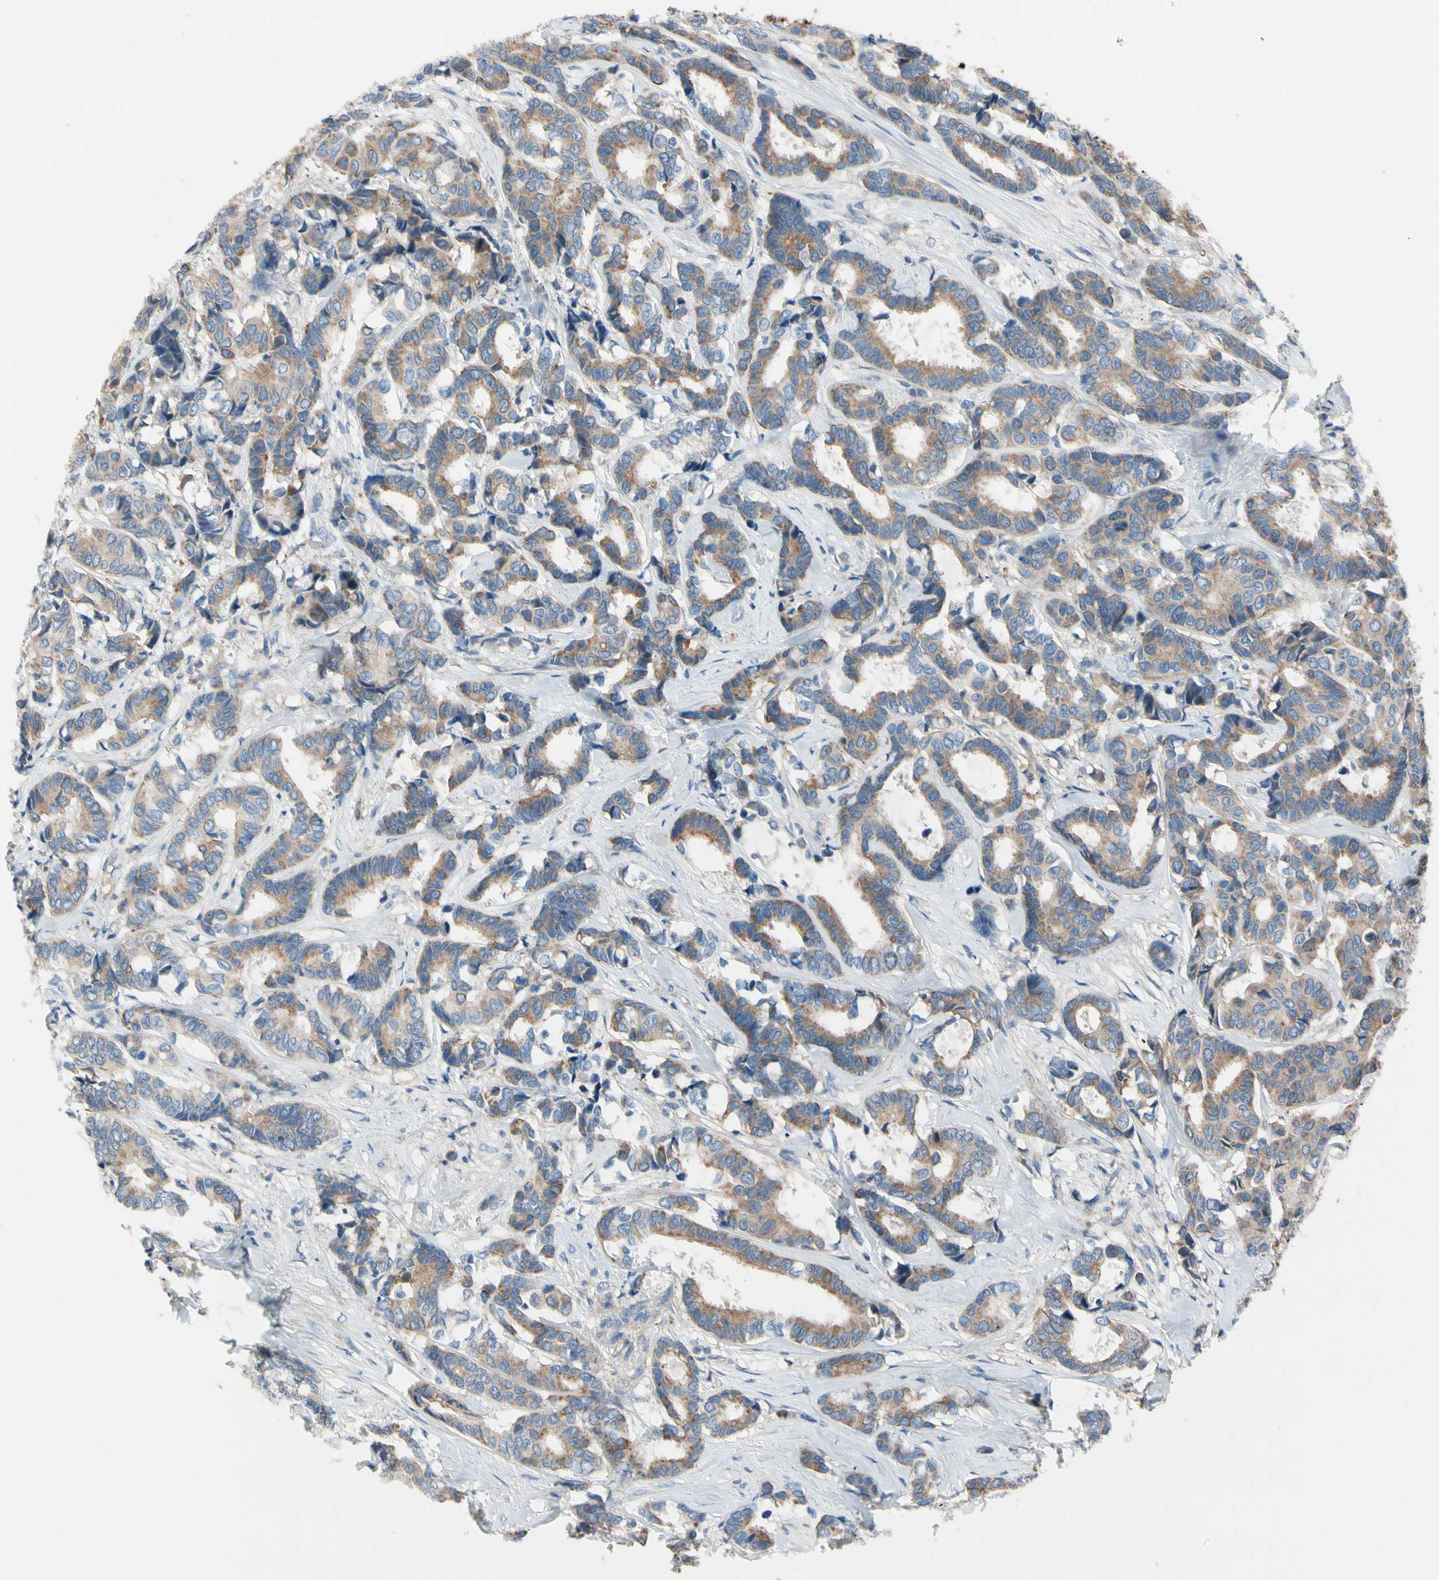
{"staining": {"intensity": "moderate", "quantity": ">75%", "location": "cytoplasmic/membranous"}, "tissue": "breast cancer", "cell_type": "Tumor cells", "image_type": "cancer", "snomed": [{"axis": "morphology", "description": "Duct carcinoma"}, {"axis": "topography", "description": "Breast"}], "caption": "Immunohistochemical staining of breast cancer shows medium levels of moderate cytoplasmic/membranous staining in approximately >75% of tumor cells.", "gene": "HJURP", "patient": {"sex": "female", "age": 87}}